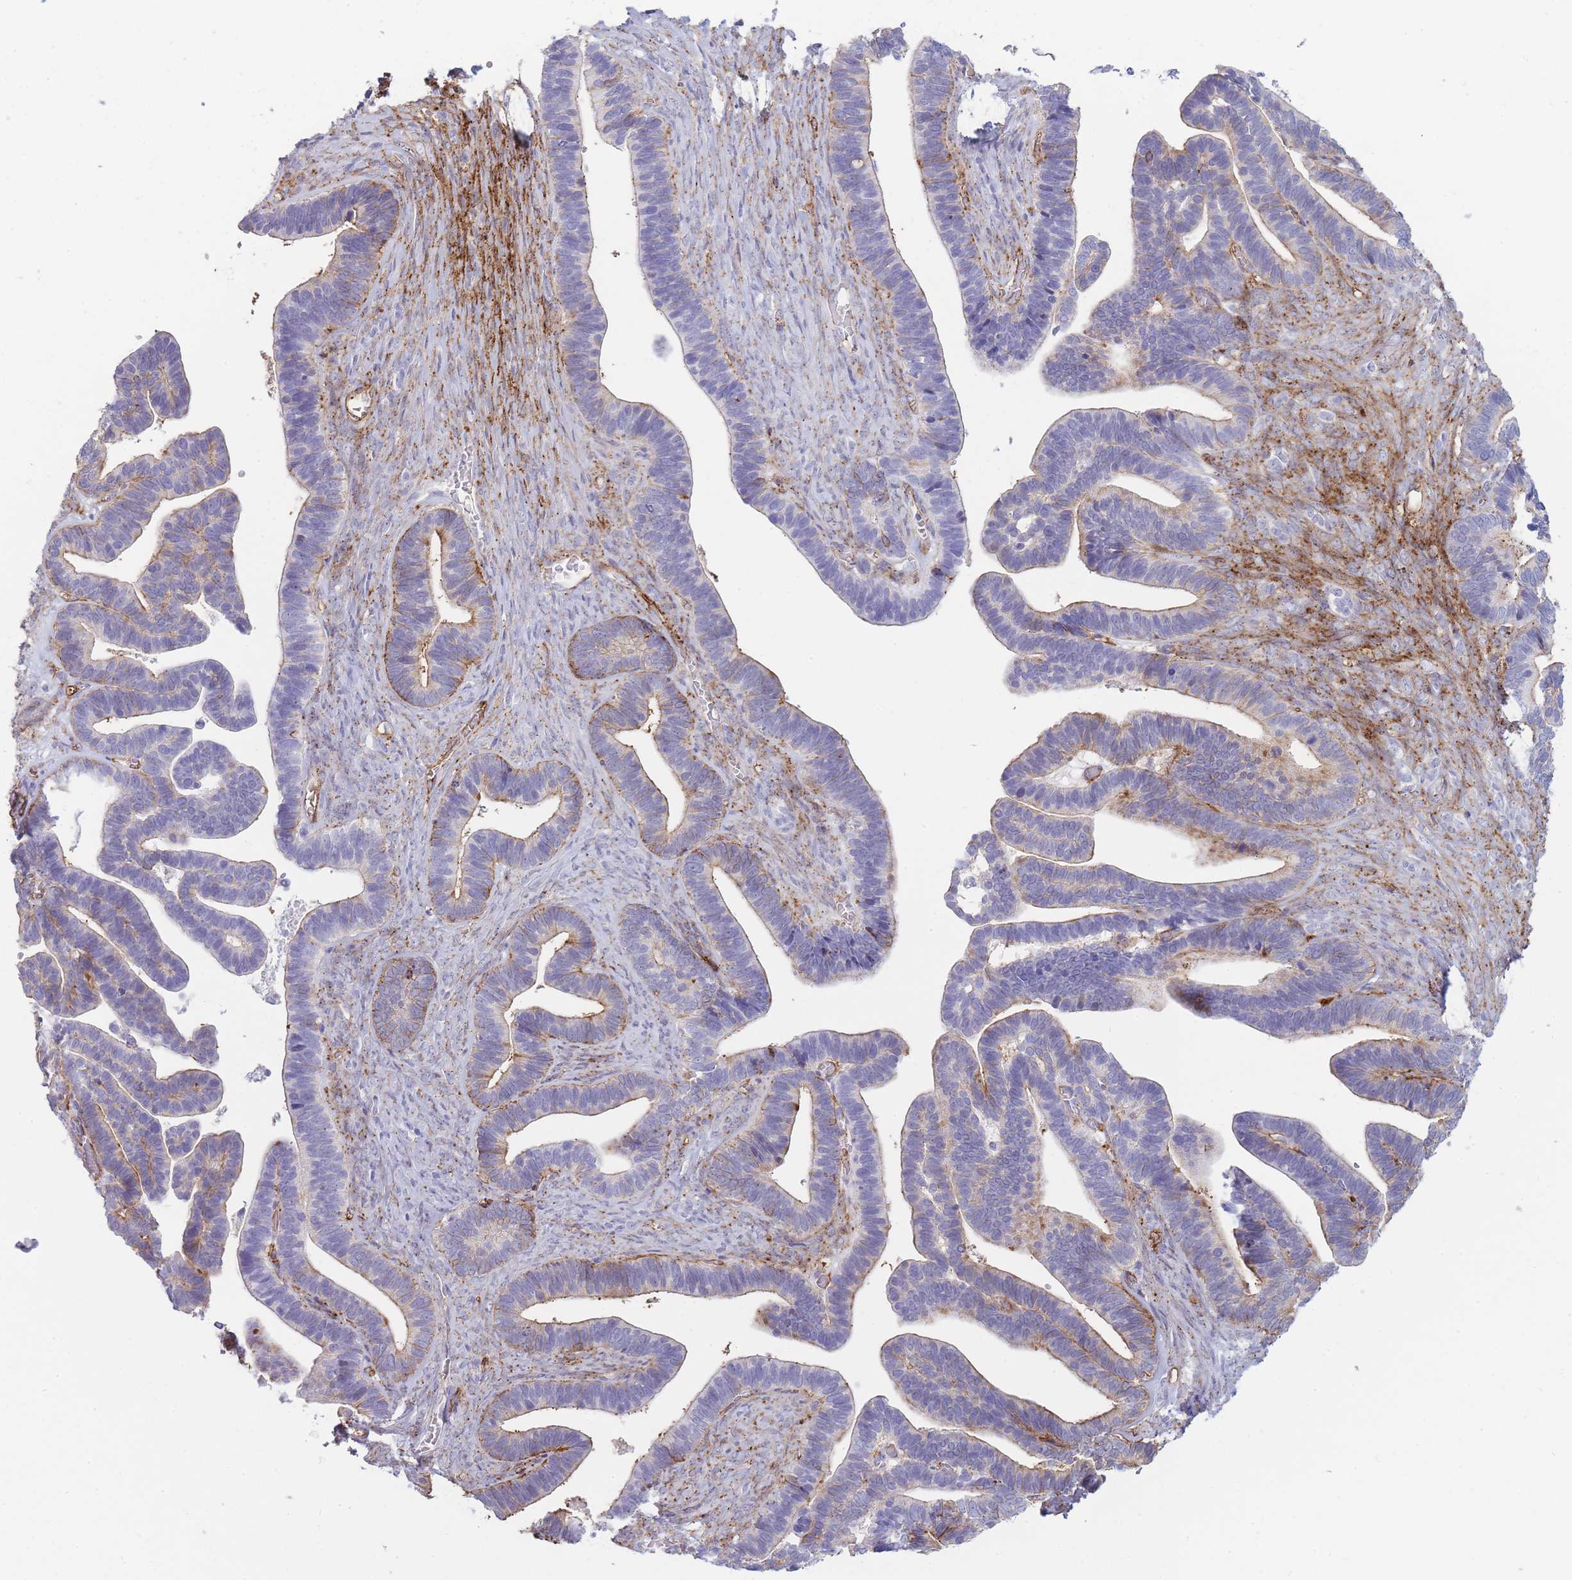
{"staining": {"intensity": "strong", "quantity": "25%-75%", "location": "cytoplasmic/membranous"}, "tissue": "ovarian cancer", "cell_type": "Tumor cells", "image_type": "cancer", "snomed": [{"axis": "morphology", "description": "Cystadenocarcinoma, serous, NOS"}, {"axis": "topography", "description": "Ovary"}], "caption": "This image demonstrates ovarian serous cystadenocarcinoma stained with immunohistochemistry to label a protein in brown. The cytoplasmic/membranous of tumor cells show strong positivity for the protein. Nuclei are counter-stained blue.", "gene": "UTP14A", "patient": {"sex": "female", "age": 56}}